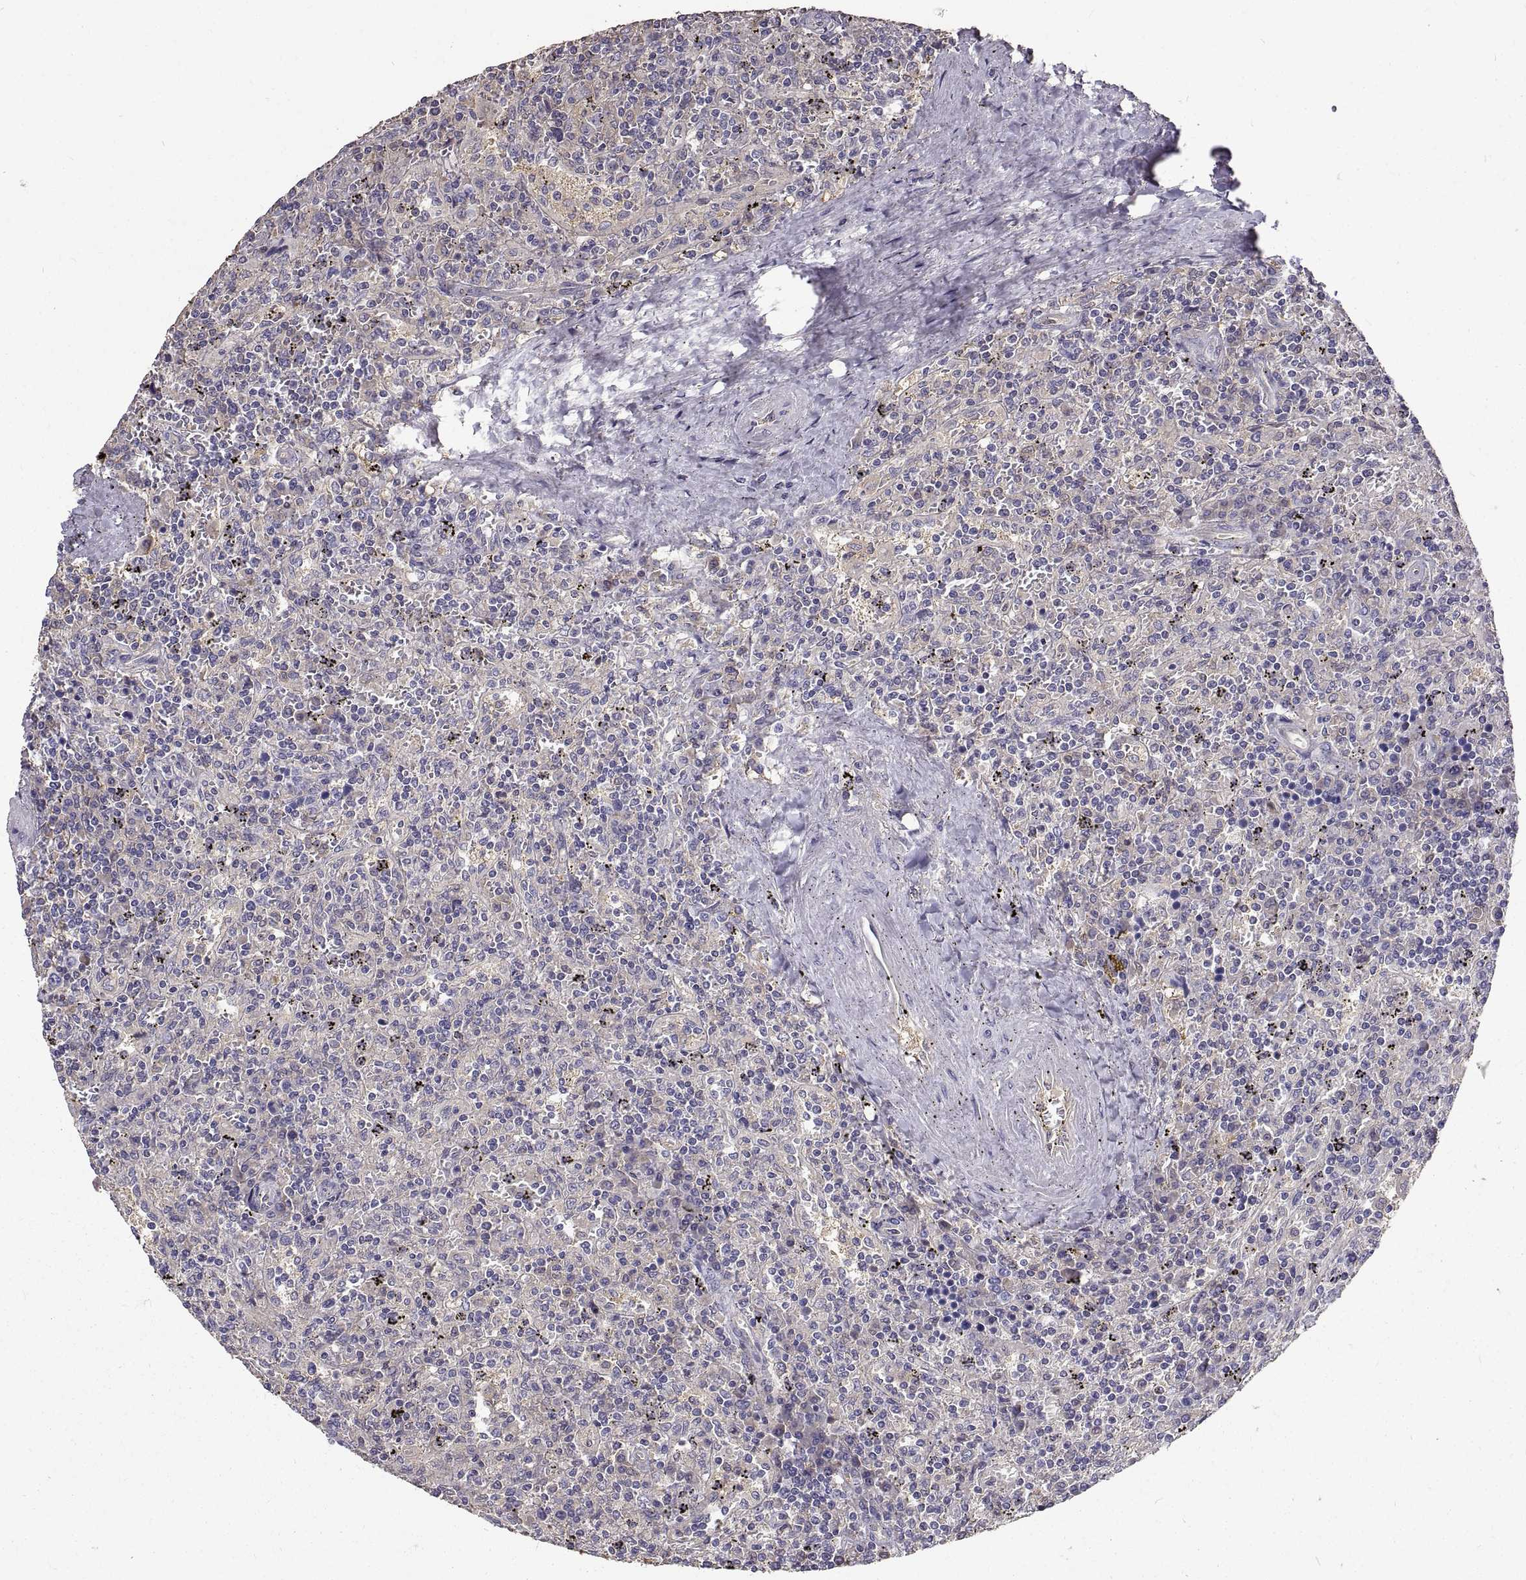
{"staining": {"intensity": "negative", "quantity": "none", "location": "none"}, "tissue": "lymphoma", "cell_type": "Tumor cells", "image_type": "cancer", "snomed": [{"axis": "morphology", "description": "Malignant lymphoma, non-Hodgkin's type, Low grade"}, {"axis": "topography", "description": "Spleen"}], "caption": "This is an immunohistochemistry image of lymphoma. There is no positivity in tumor cells.", "gene": "PEA15", "patient": {"sex": "male", "age": 62}}